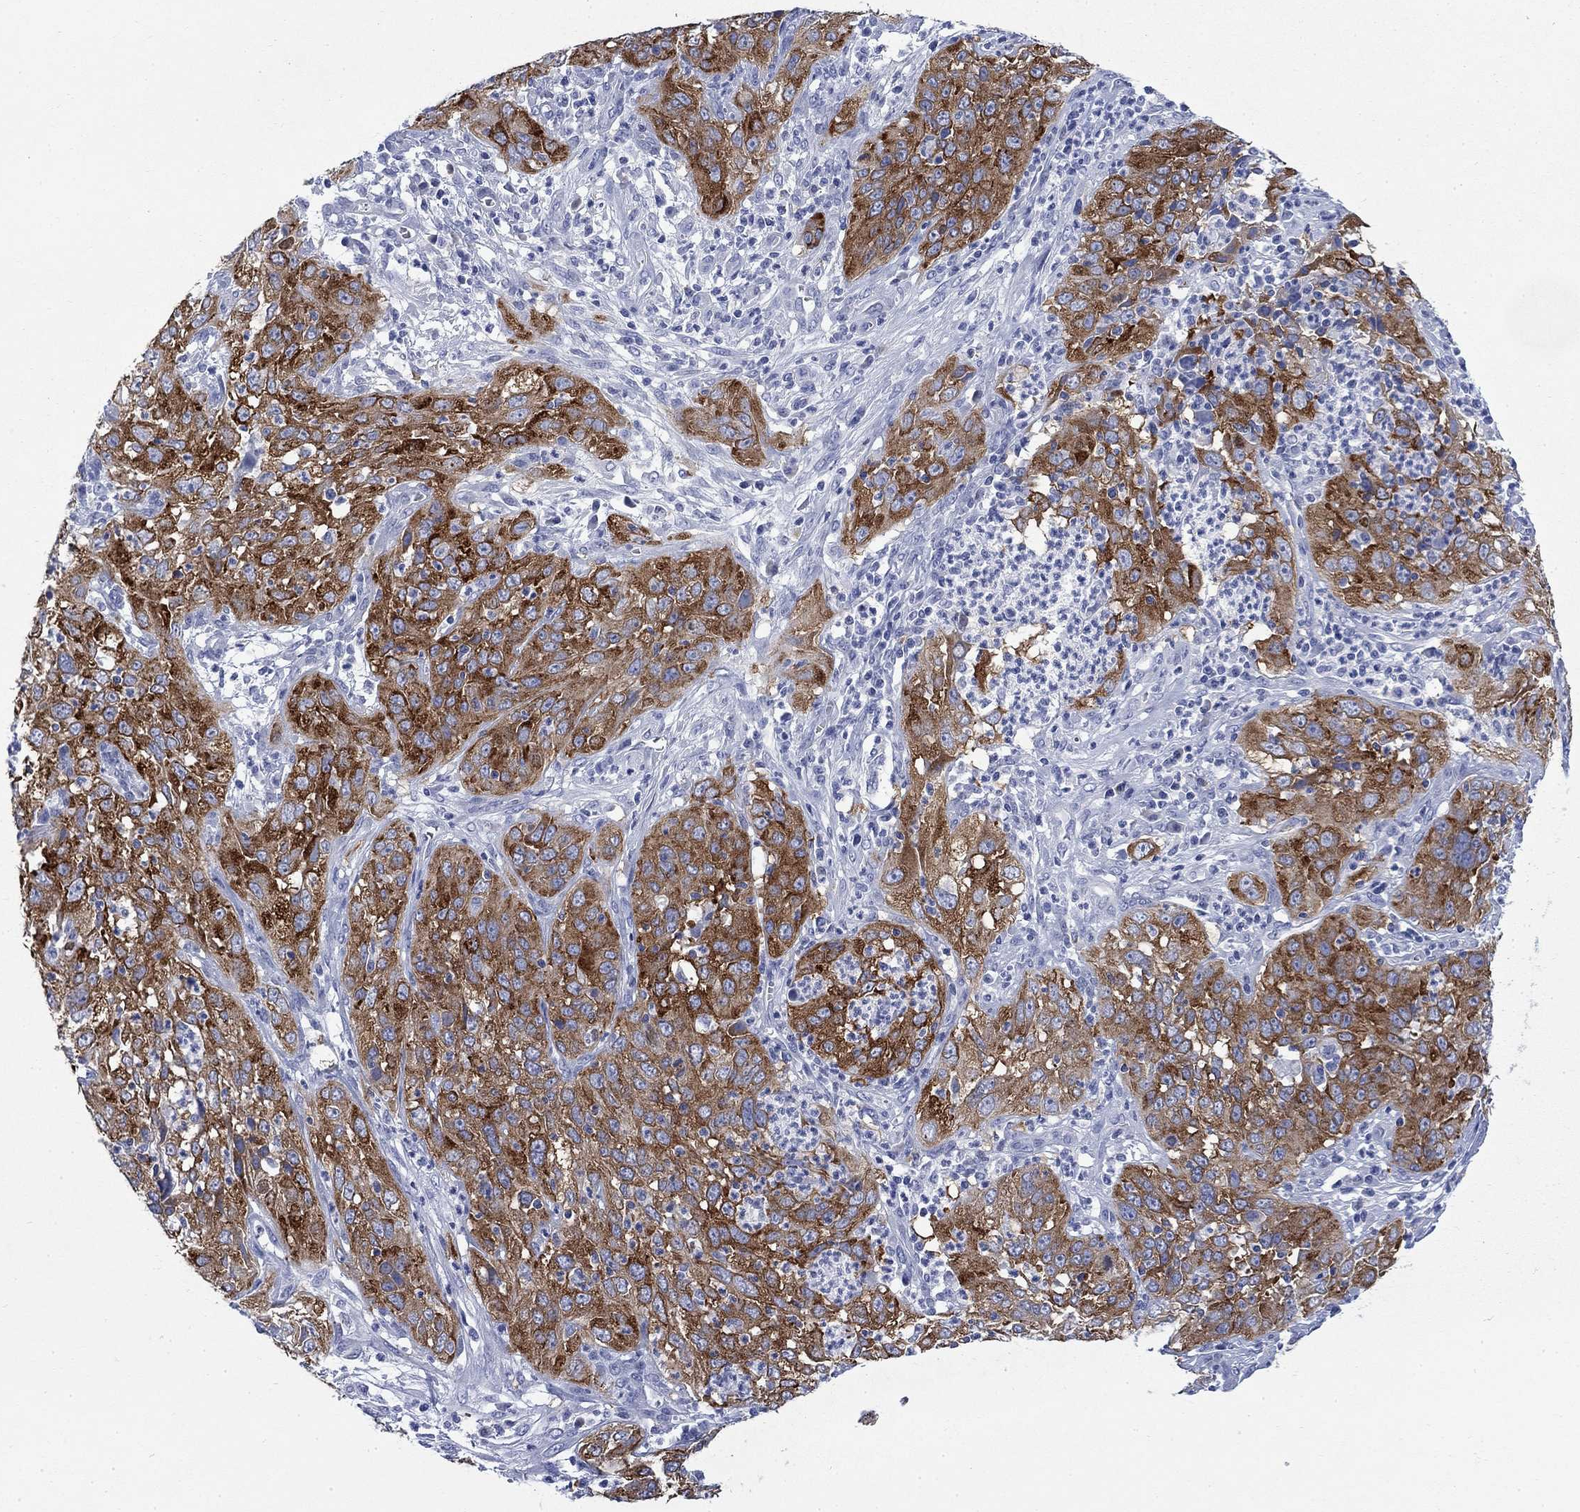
{"staining": {"intensity": "strong", "quantity": "25%-75%", "location": "cytoplasmic/membranous"}, "tissue": "cervical cancer", "cell_type": "Tumor cells", "image_type": "cancer", "snomed": [{"axis": "morphology", "description": "Squamous cell carcinoma, NOS"}, {"axis": "topography", "description": "Cervix"}], "caption": "Human squamous cell carcinoma (cervical) stained with a protein marker exhibits strong staining in tumor cells.", "gene": "IGF2BP3", "patient": {"sex": "female", "age": 32}}